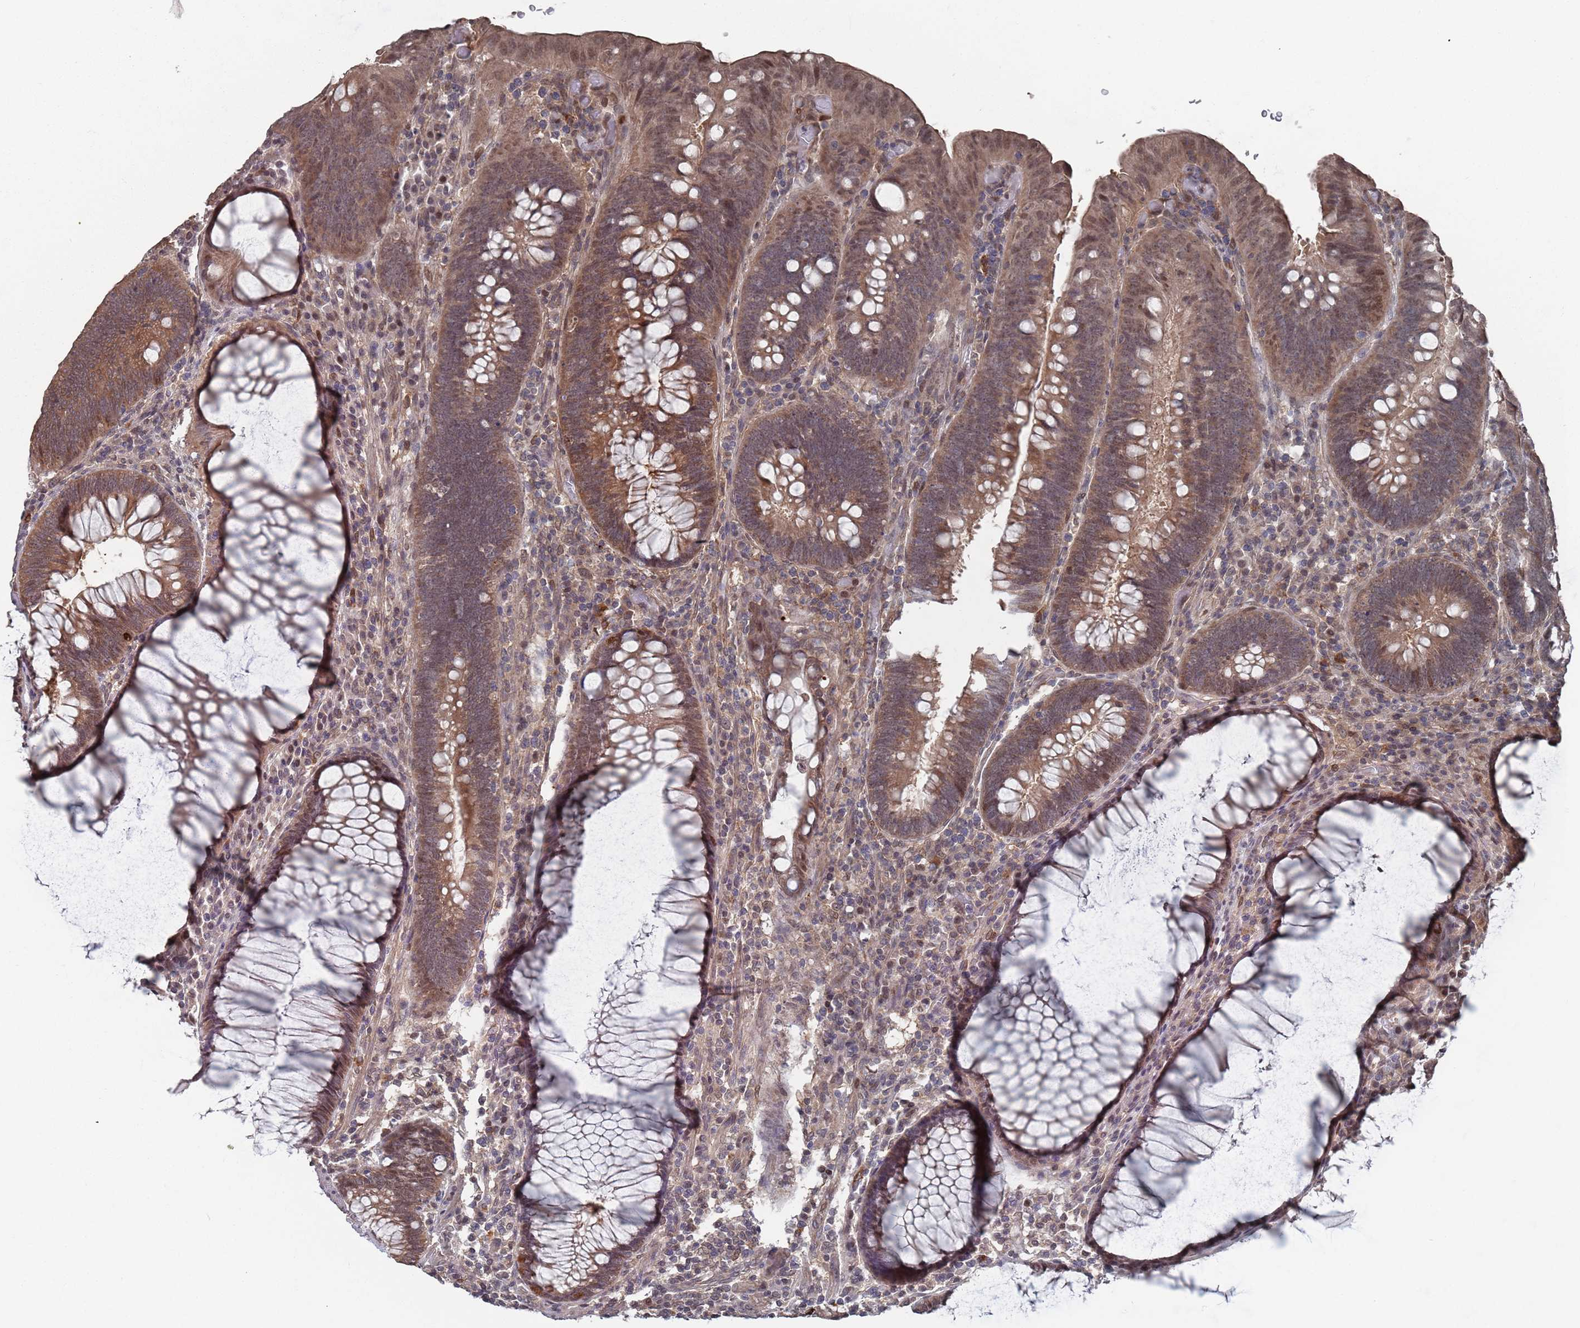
{"staining": {"intensity": "moderate", "quantity": ">75%", "location": "cytoplasmic/membranous,nuclear"}, "tissue": "colorectal cancer", "cell_type": "Tumor cells", "image_type": "cancer", "snomed": [{"axis": "morphology", "description": "Adenocarcinoma, NOS"}, {"axis": "topography", "description": "Rectum"}], "caption": "Human colorectal cancer (adenocarcinoma) stained for a protein (brown) shows moderate cytoplasmic/membranous and nuclear positive staining in approximately >75% of tumor cells.", "gene": "DGKD", "patient": {"sex": "female", "age": 75}}